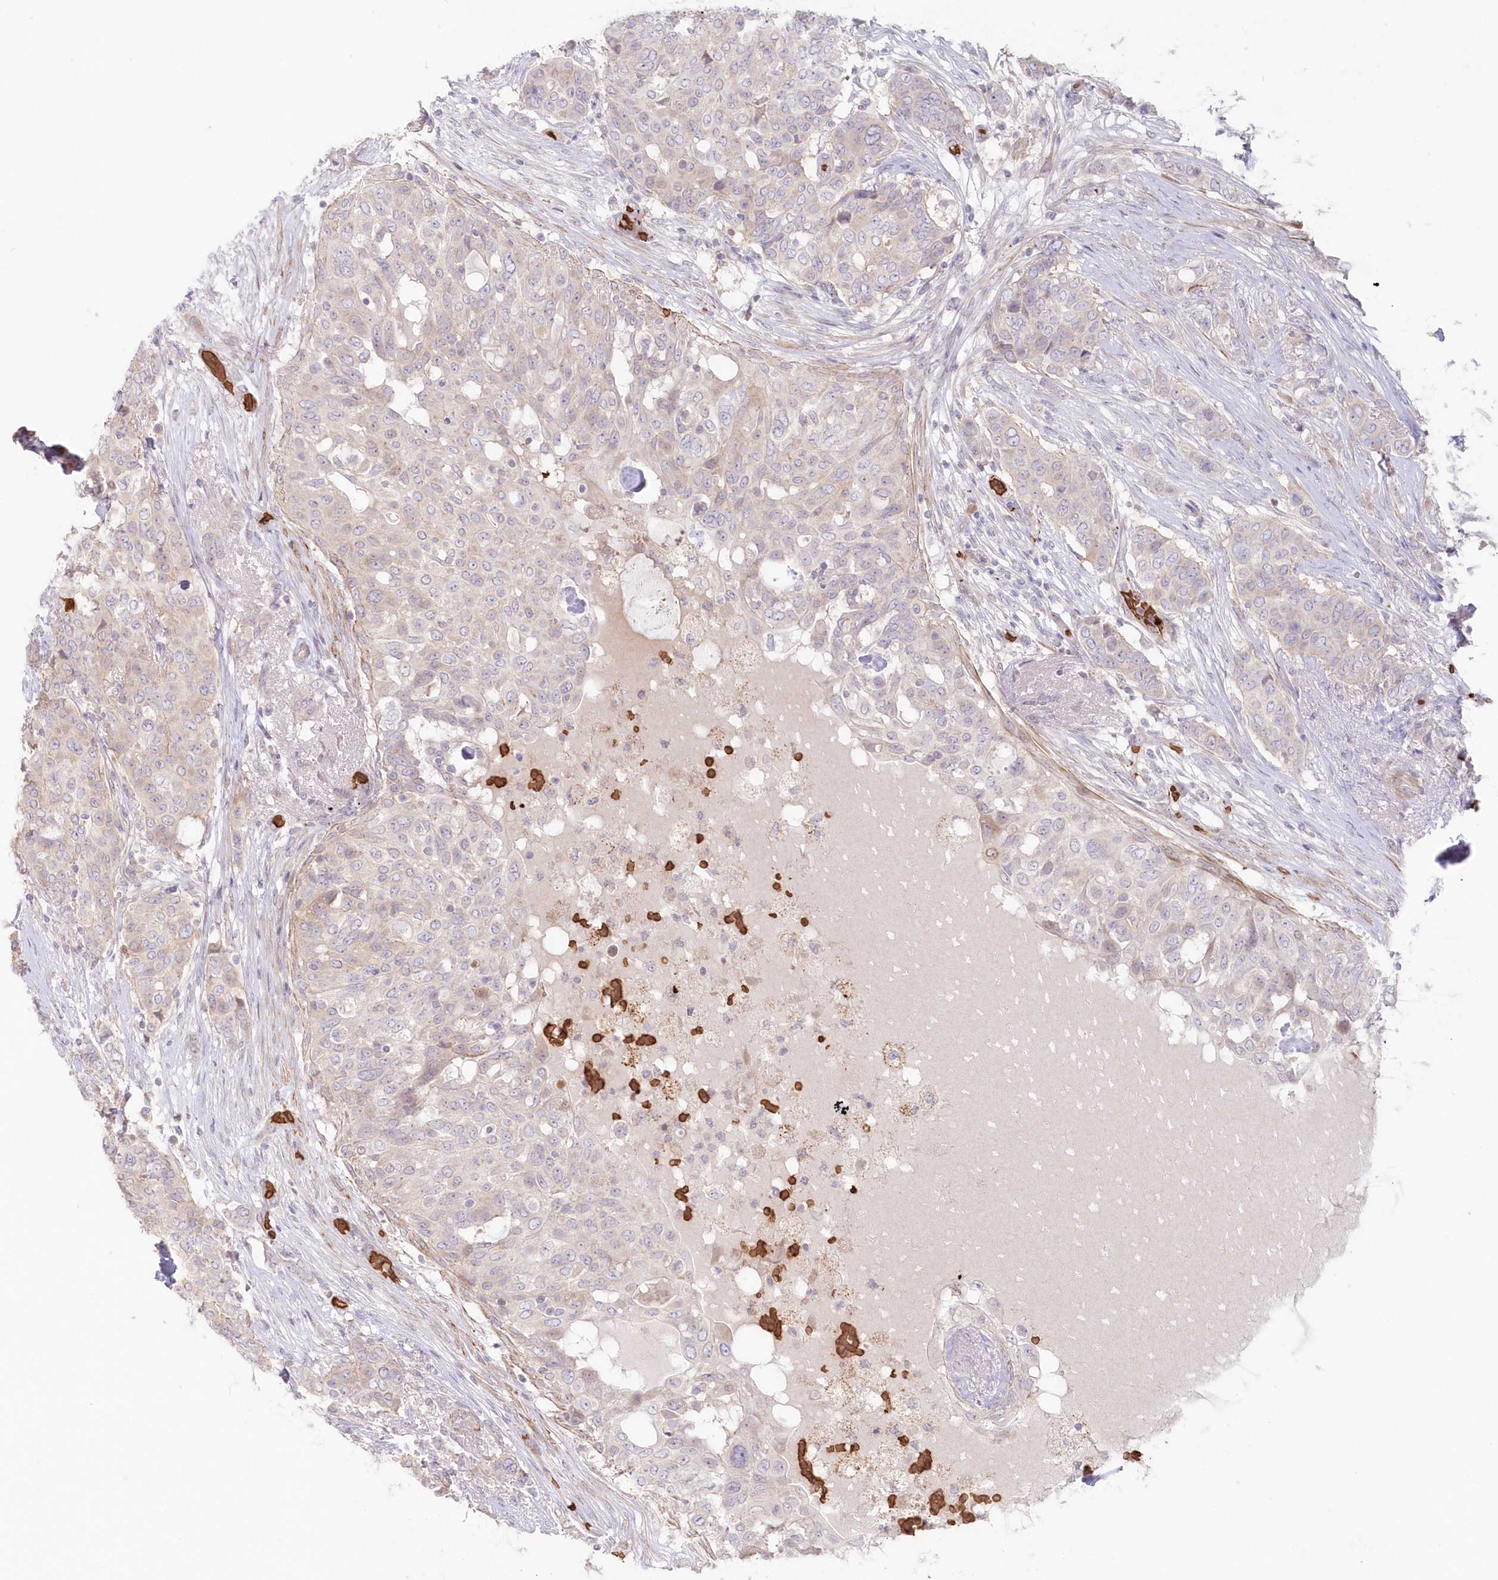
{"staining": {"intensity": "negative", "quantity": "none", "location": "none"}, "tissue": "breast cancer", "cell_type": "Tumor cells", "image_type": "cancer", "snomed": [{"axis": "morphology", "description": "Lobular carcinoma"}, {"axis": "topography", "description": "Breast"}], "caption": "IHC histopathology image of neoplastic tissue: human breast lobular carcinoma stained with DAB (3,3'-diaminobenzidine) exhibits no significant protein positivity in tumor cells.", "gene": "SERINC1", "patient": {"sex": "female", "age": 51}}